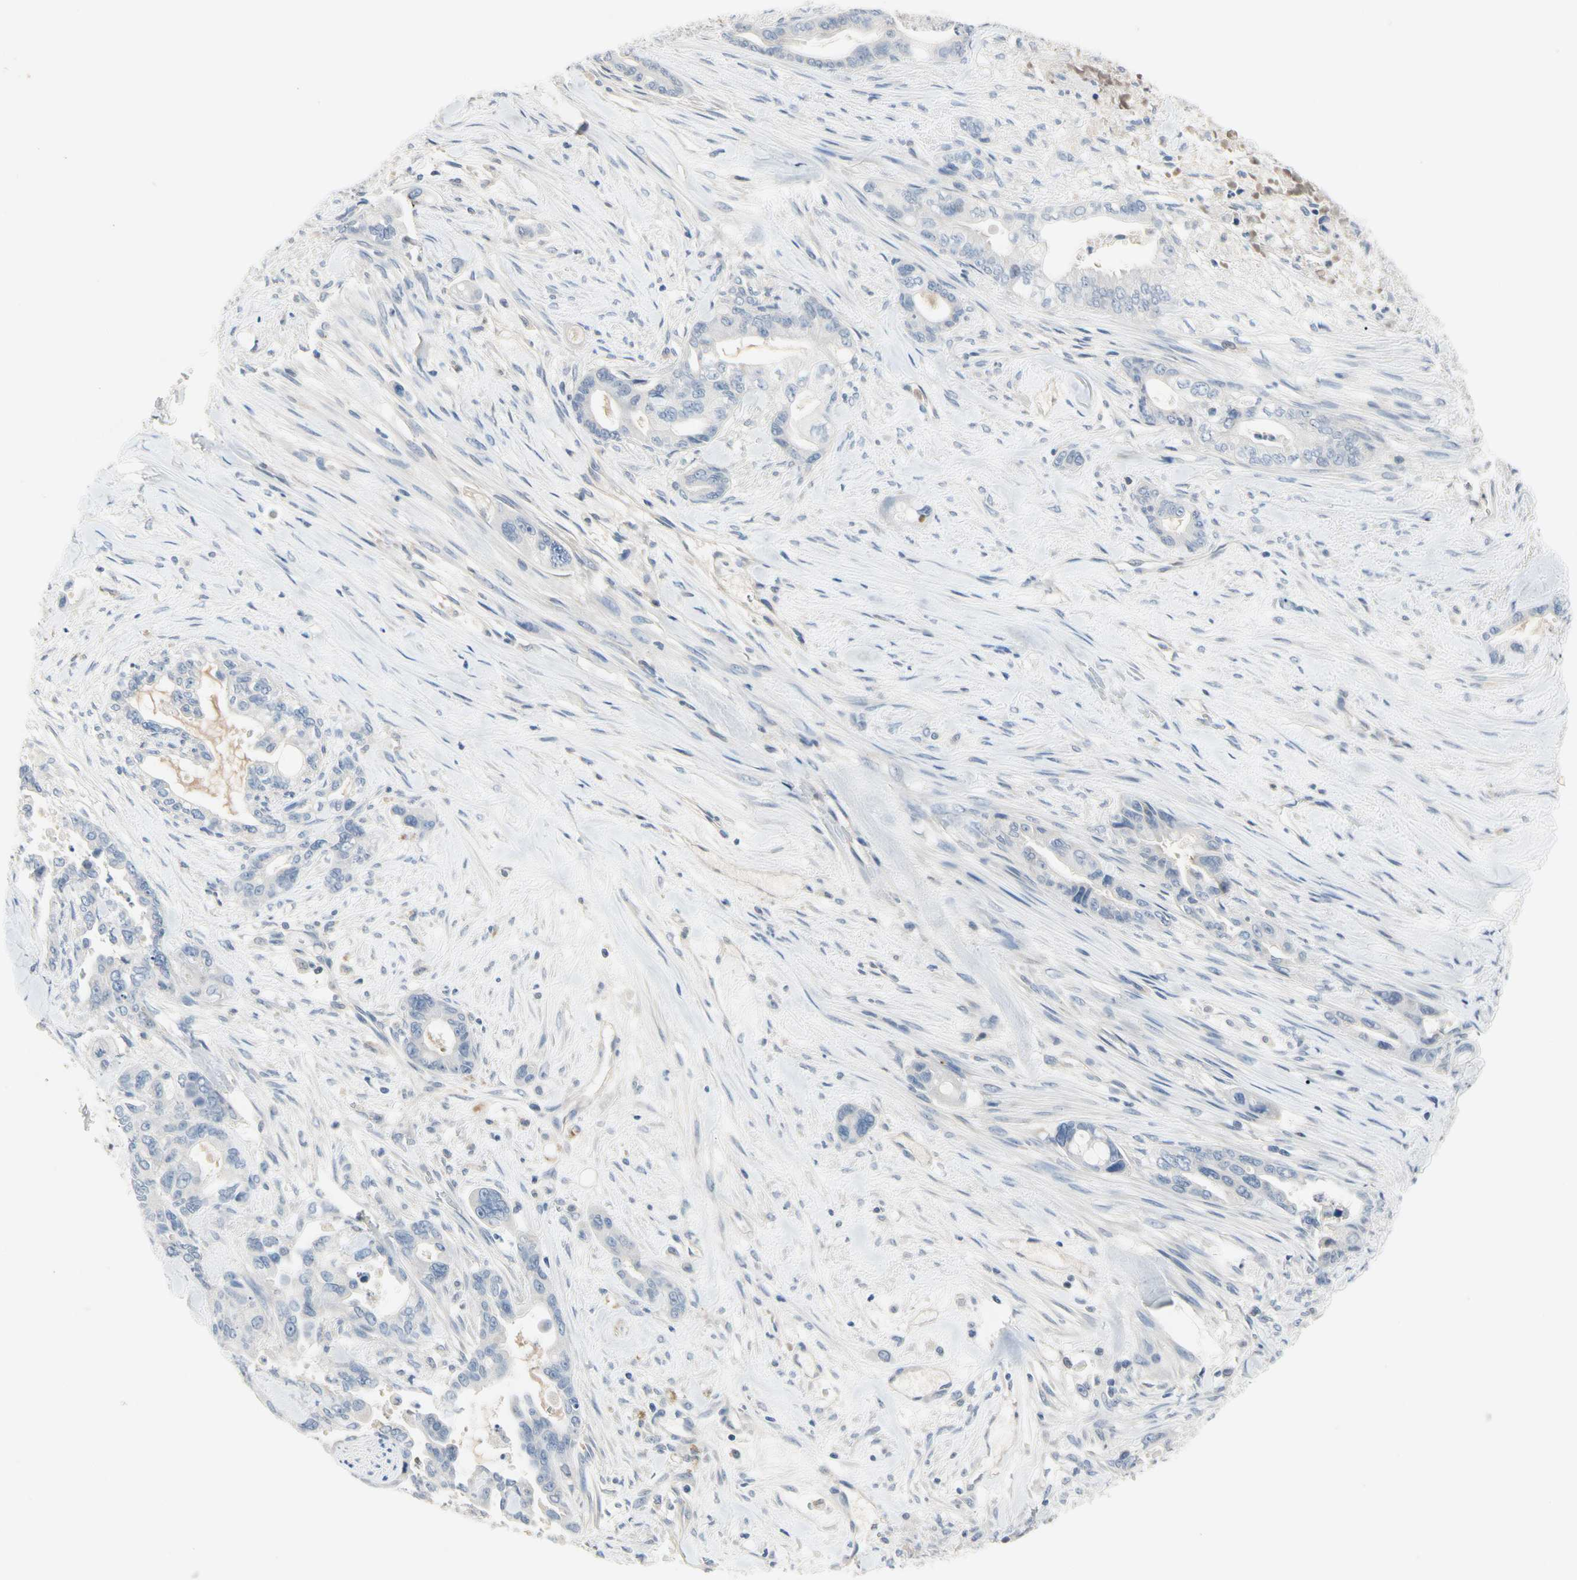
{"staining": {"intensity": "negative", "quantity": "none", "location": "none"}, "tissue": "pancreatic cancer", "cell_type": "Tumor cells", "image_type": "cancer", "snomed": [{"axis": "morphology", "description": "Adenocarcinoma, NOS"}, {"axis": "topography", "description": "Pancreas"}], "caption": "High power microscopy image of an immunohistochemistry (IHC) histopathology image of pancreatic adenocarcinoma, revealing no significant staining in tumor cells.", "gene": "ECRG4", "patient": {"sex": "male", "age": 70}}